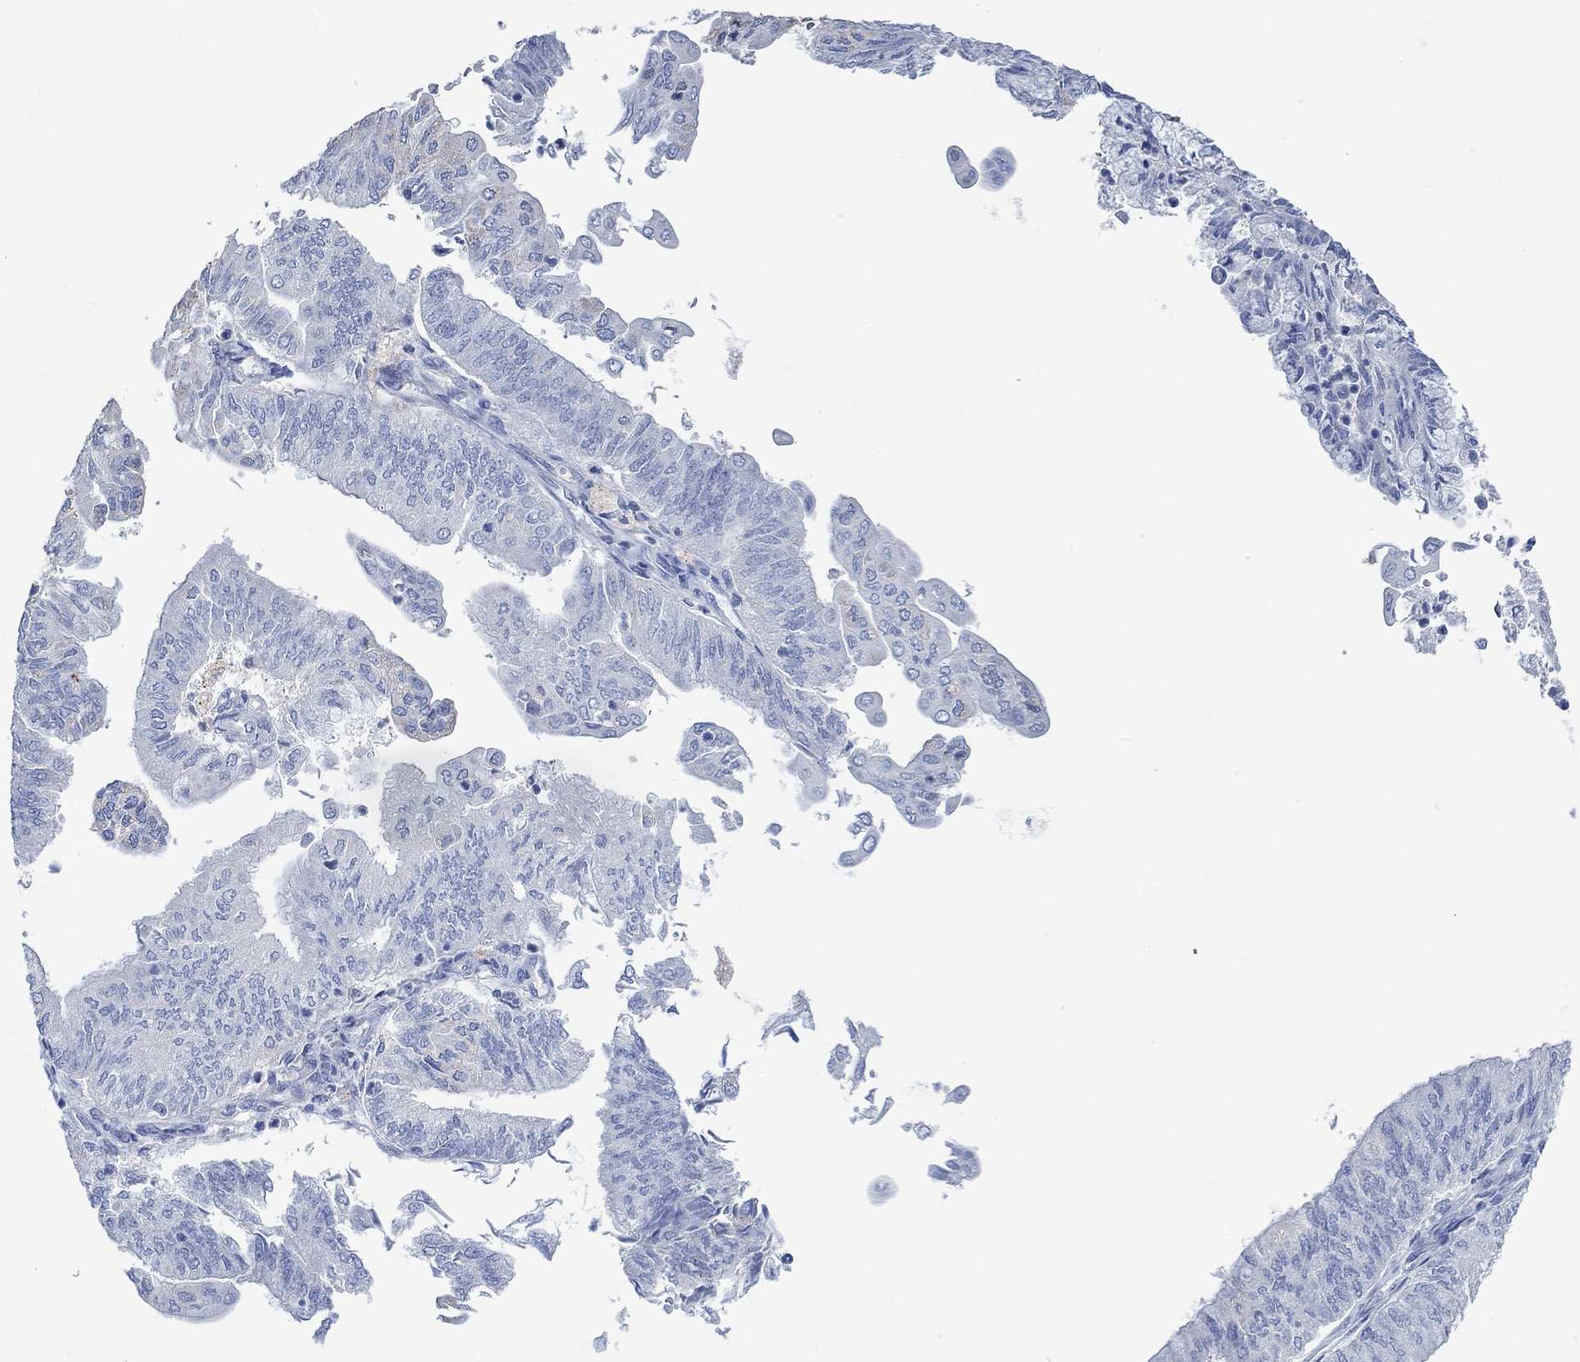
{"staining": {"intensity": "negative", "quantity": "none", "location": "none"}, "tissue": "endometrial cancer", "cell_type": "Tumor cells", "image_type": "cancer", "snomed": [{"axis": "morphology", "description": "Adenocarcinoma, NOS"}, {"axis": "topography", "description": "Endometrium"}], "caption": "An IHC photomicrograph of endometrial adenocarcinoma is shown. There is no staining in tumor cells of endometrial adenocarcinoma.", "gene": "PPP1R17", "patient": {"sex": "female", "age": 59}}